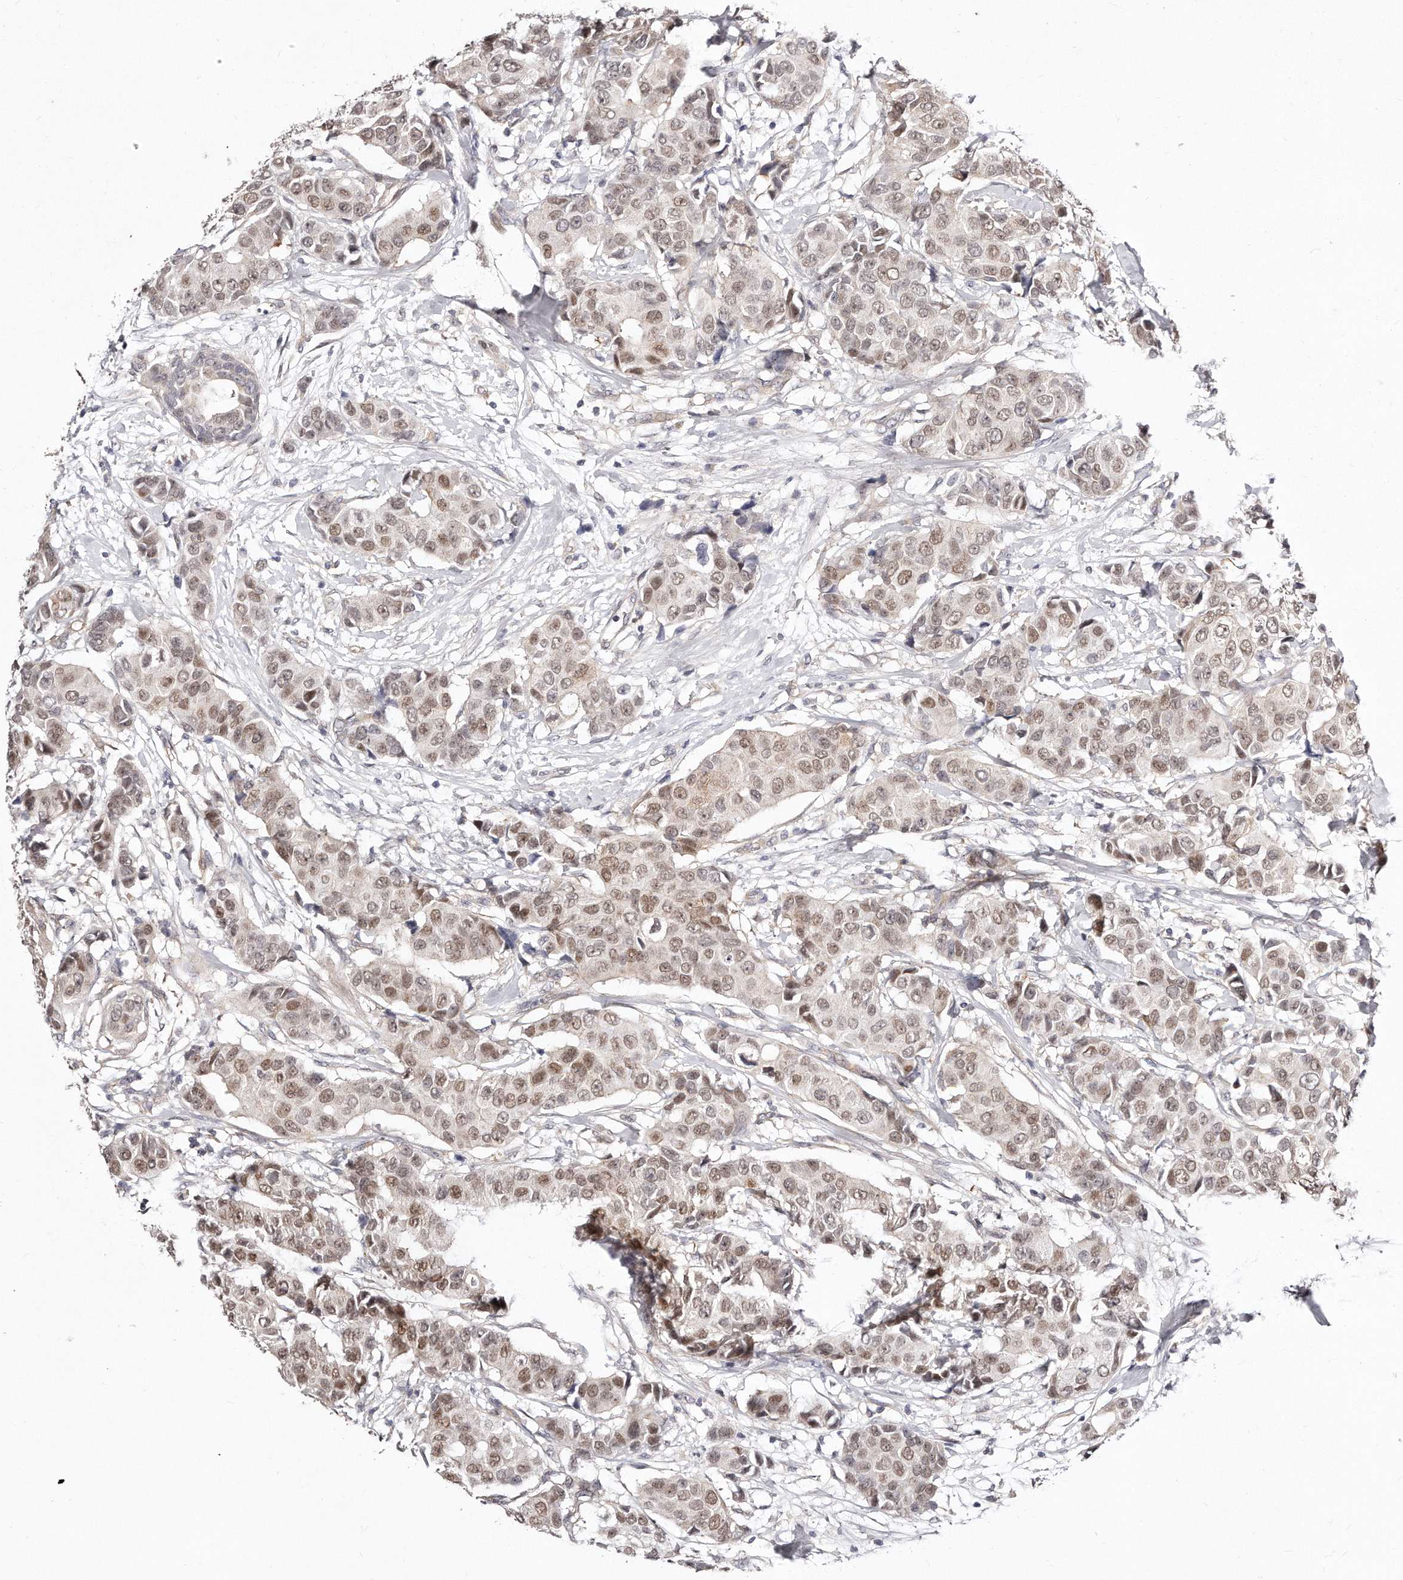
{"staining": {"intensity": "moderate", "quantity": "25%-75%", "location": "nuclear"}, "tissue": "breast cancer", "cell_type": "Tumor cells", "image_type": "cancer", "snomed": [{"axis": "morphology", "description": "Normal tissue, NOS"}, {"axis": "morphology", "description": "Duct carcinoma"}, {"axis": "topography", "description": "Breast"}], "caption": "Tumor cells exhibit medium levels of moderate nuclear positivity in about 25%-75% of cells in breast infiltrating ductal carcinoma.", "gene": "CASZ1", "patient": {"sex": "female", "age": 39}}